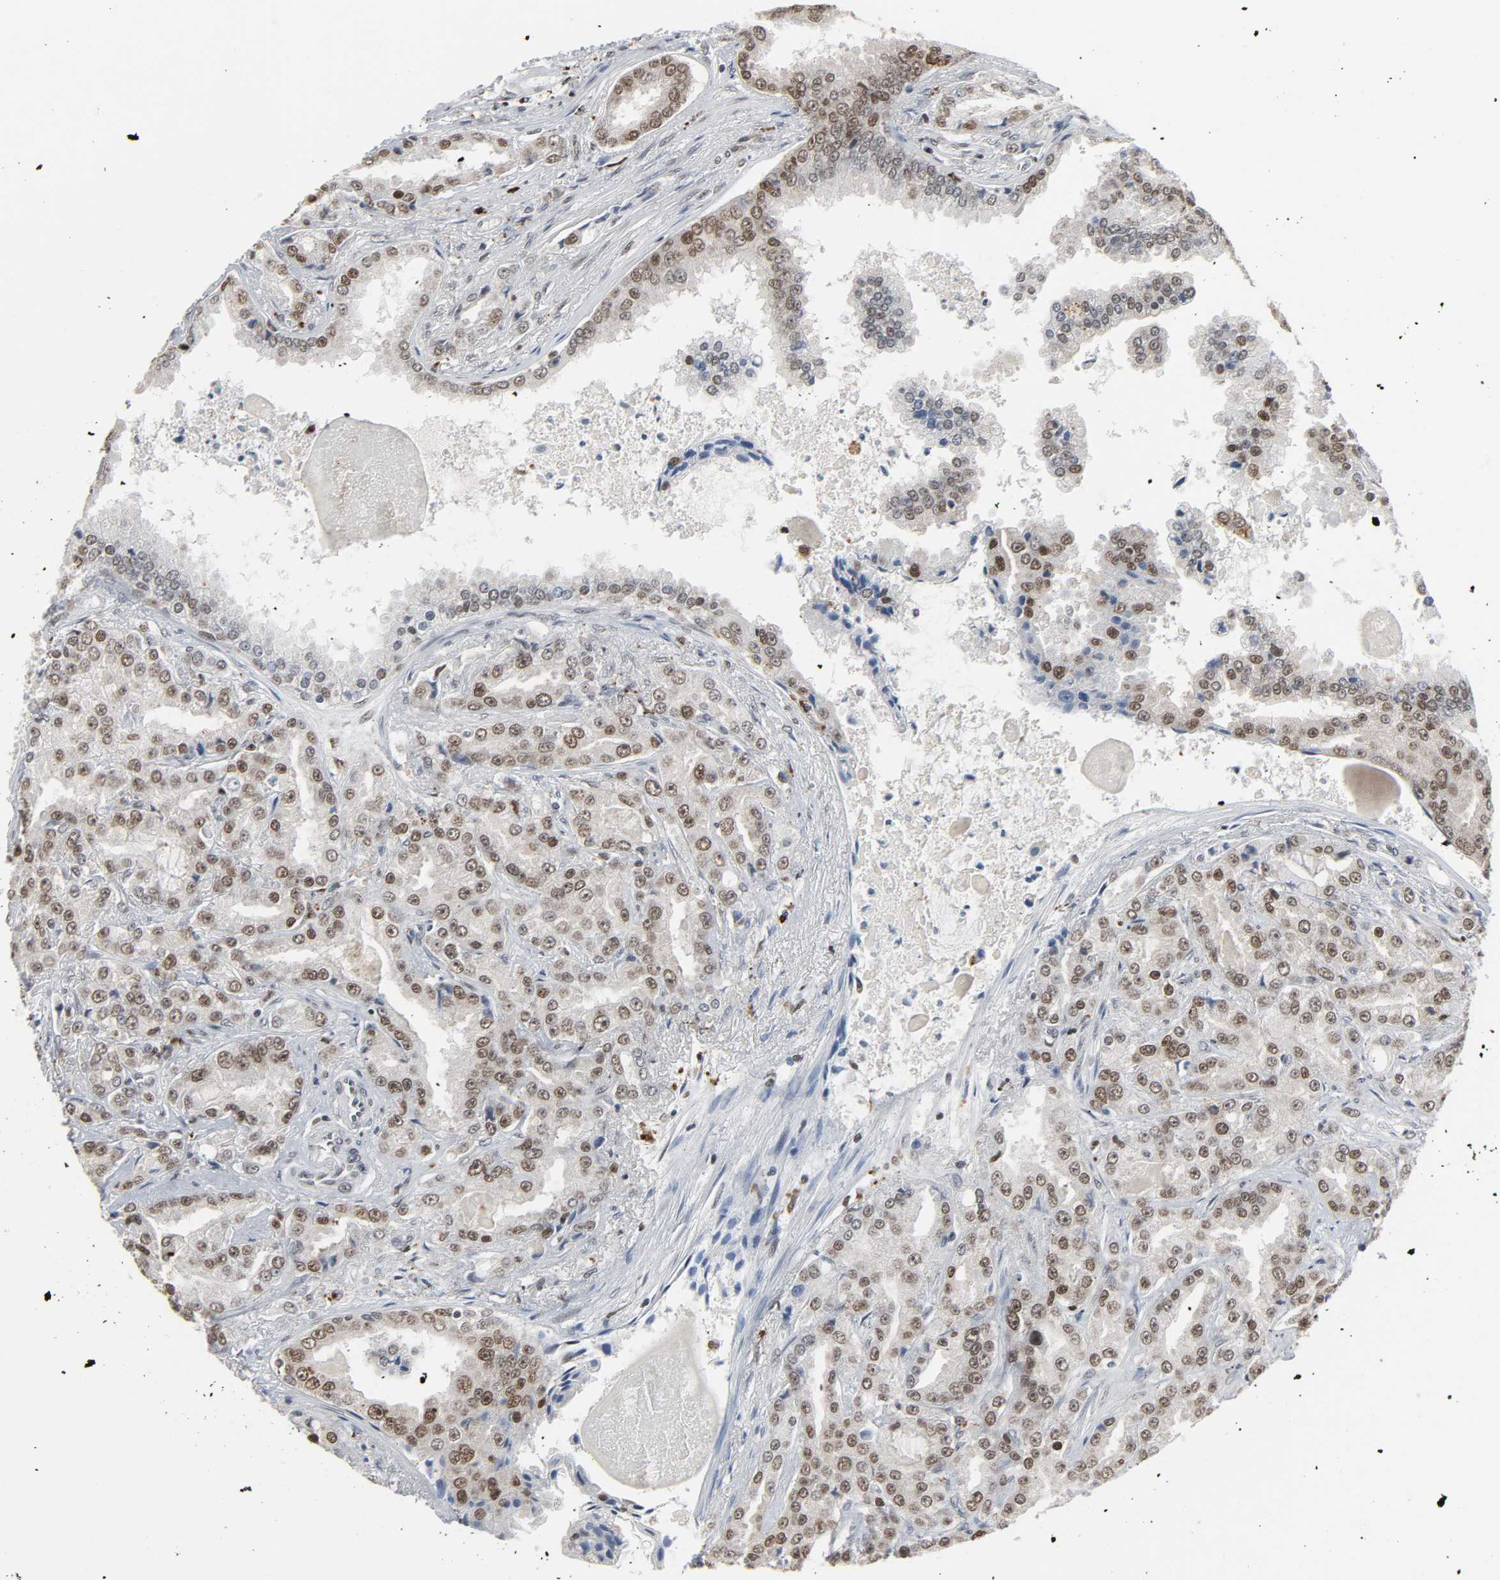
{"staining": {"intensity": "strong", "quantity": ">75%", "location": "nuclear"}, "tissue": "prostate cancer", "cell_type": "Tumor cells", "image_type": "cancer", "snomed": [{"axis": "morphology", "description": "Adenocarcinoma, High grade"}, {"axis": "topography", "description": "Prostate"}], "caption": "There is high levels of strong nuclear positivity in tumor cells of prostate cancer, as demonstrated by immunohistochemical staining (brown color).", "gene": "DAZAP1", "patient": {"sex": "male", "age": 73}}